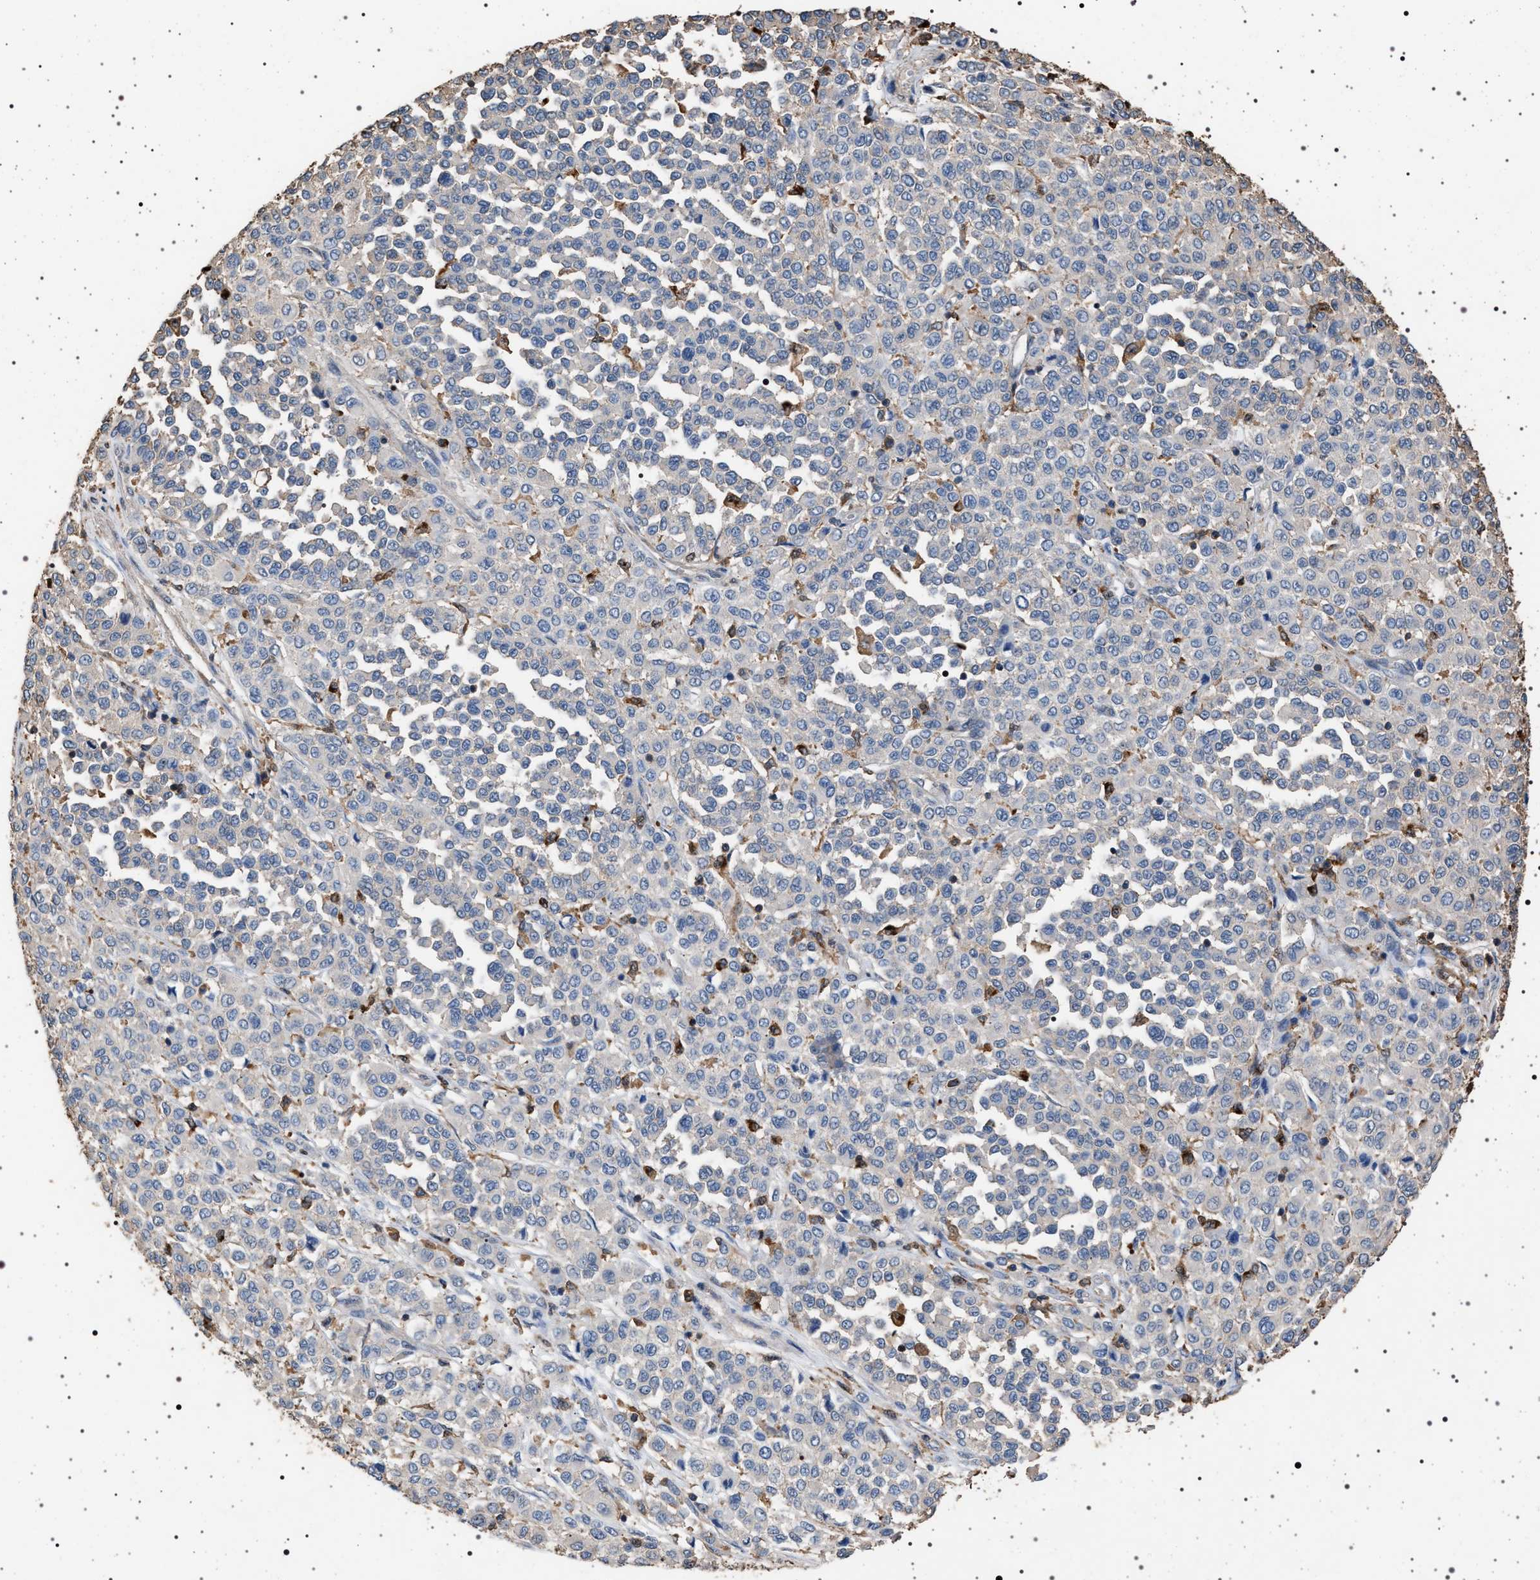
{"staining": {"intensity": "negative", "quantity": "none", "location": "none"}, "tissue": "melanoma", "cell_type": "Tumor cells", "image_type": "cancer", "snomed": [{"axis": "morphology", "description": "Malignant melanoma, Metastatic site"}, {"axis": "topography", "description": "Pancreas"}], "caption": "The image exhibits no significant positivity in tumor cells of malignant melanoma (metastatic site).", "gene": "SMAP2", "patient": {"sex": "female", "age": 30}}